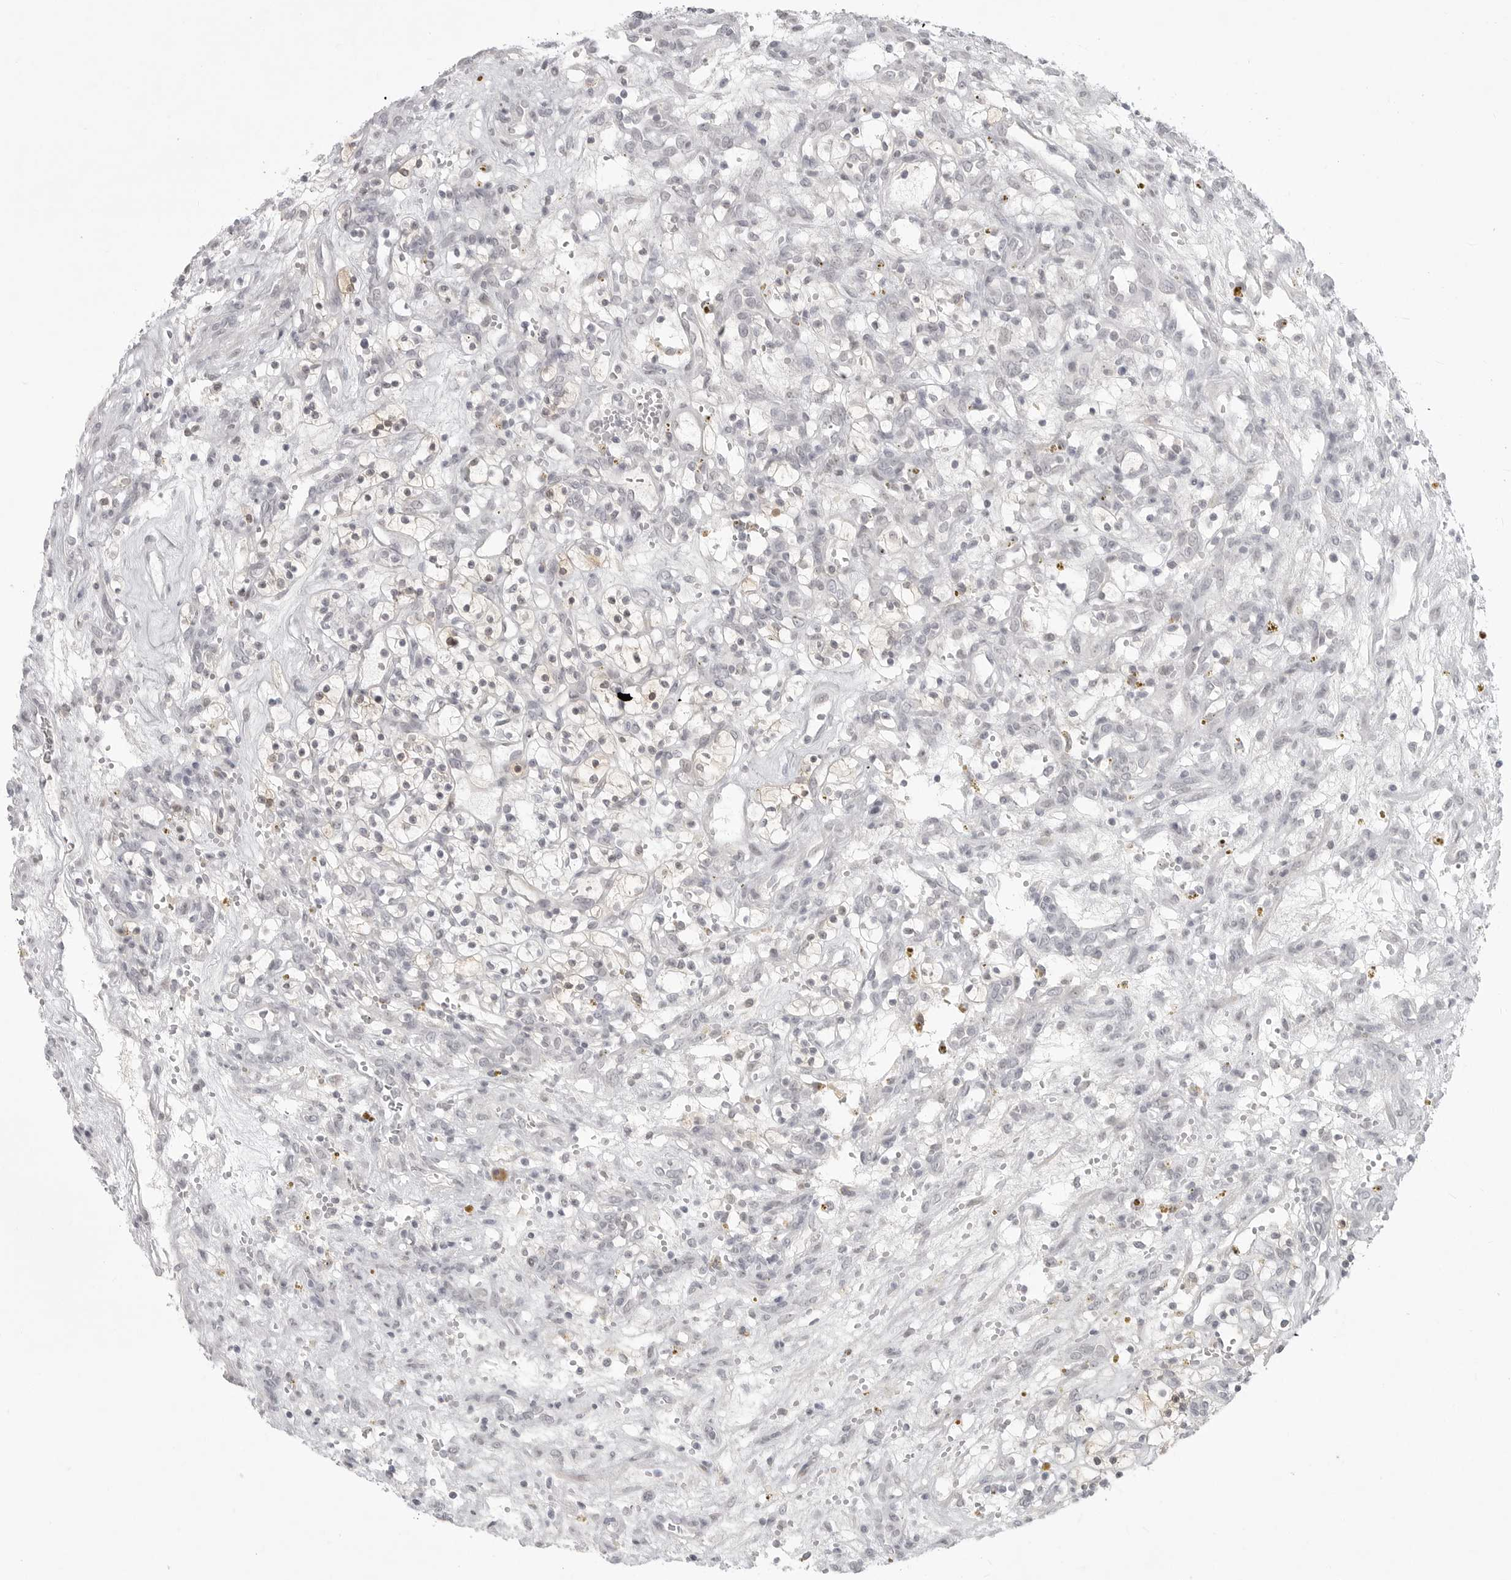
{"staining": {"intensity": "negative", "quantity": "none", "location": "none"}, "tissue": "renal cancer", "cell_type": "Tumor cells", "image_type": "cancer", "snomed": [{"axis": "morphology", "description": "Adenocarcinoma, NOS"}, {"axis": "topography", "description": "Kidney"}], "caption": "Immunohistochemical staining of human renal adenocarcinoma displays no significant staining in tumor cells. (IHC, brightfield microscopy, high magnification).", "gene": "TCTN3", "patient": {"sex": "female", "age": 57}}